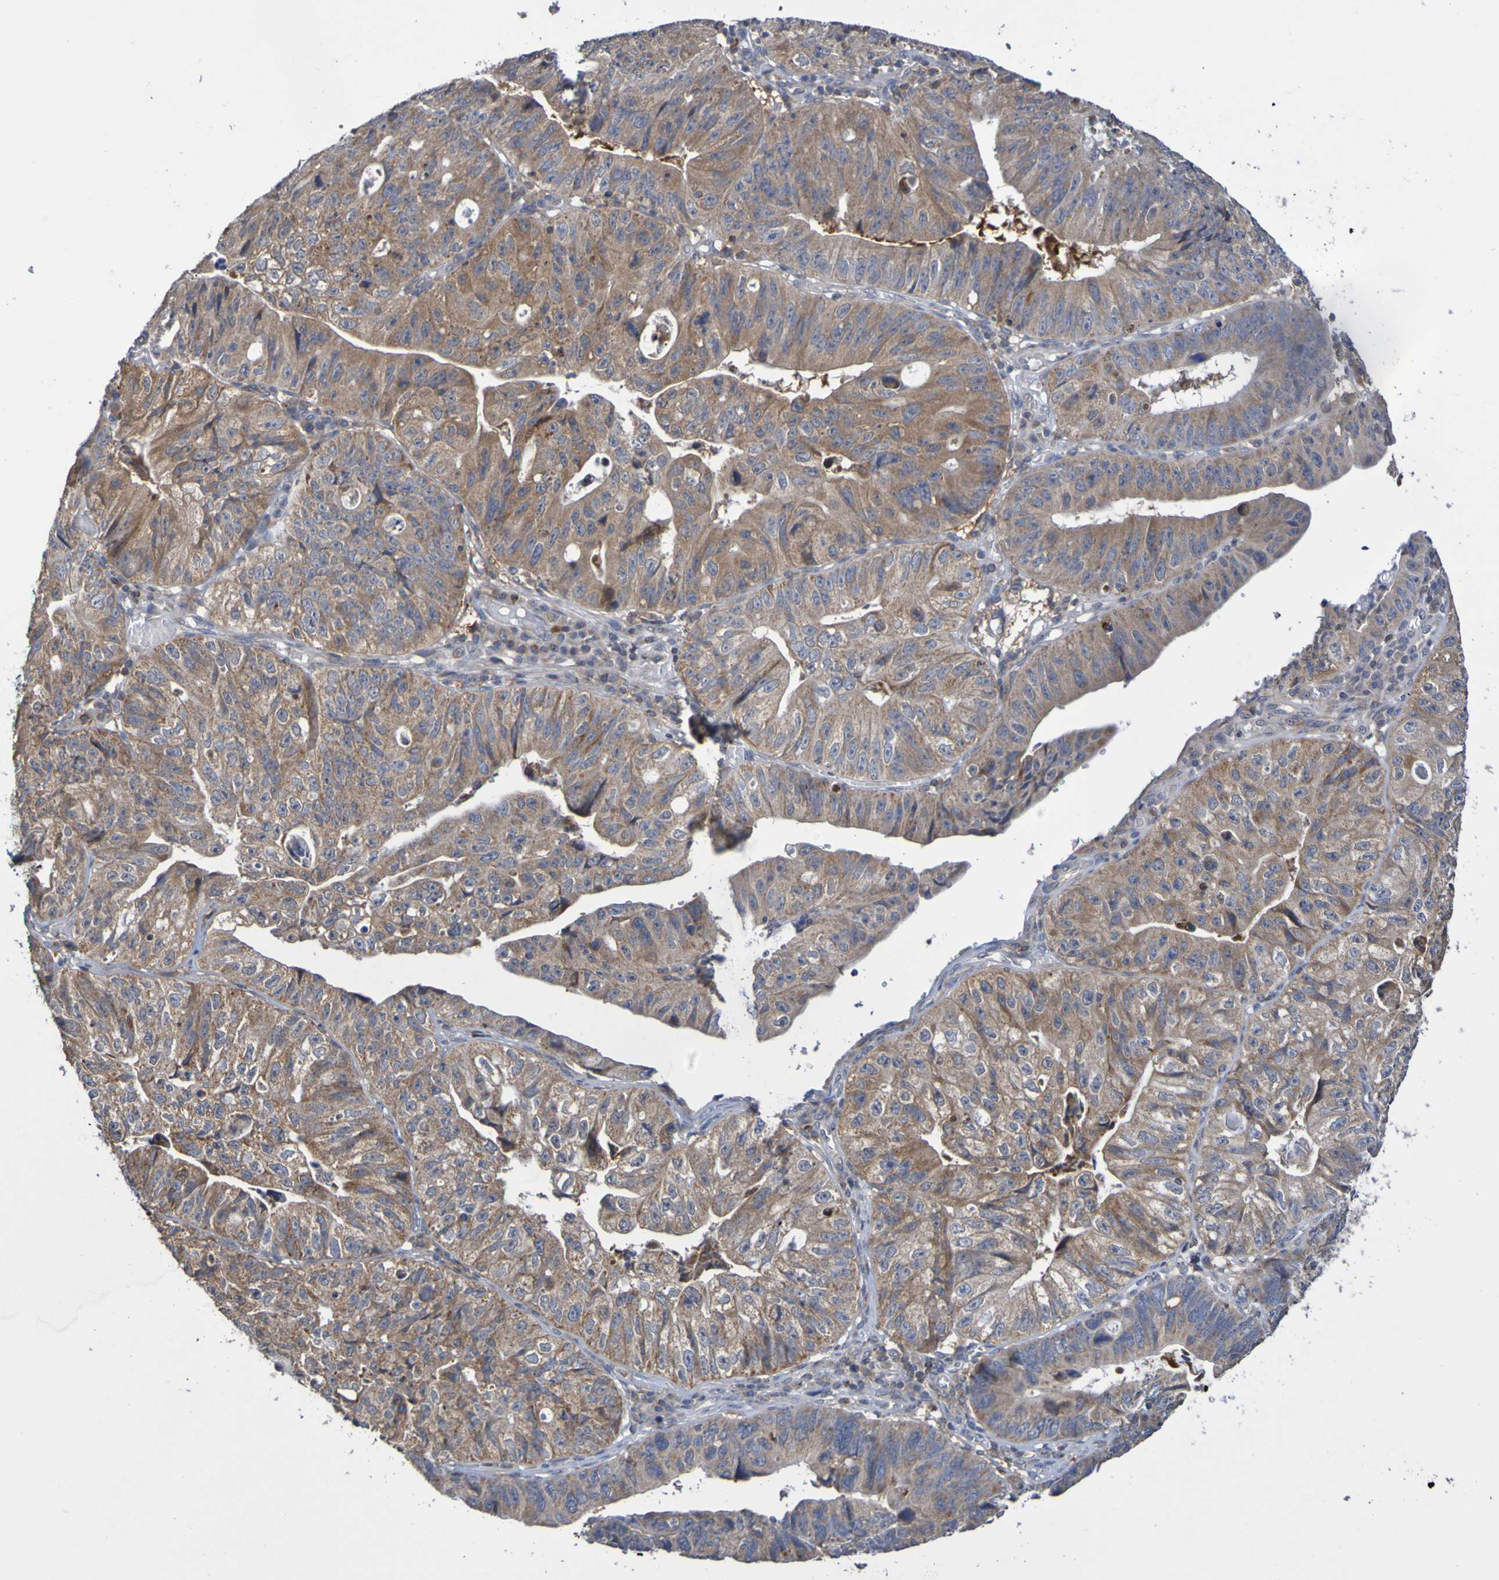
{"staining": {"intensity": "moderate", "quantity": "25%-75%", "location": "cytoplasmic/membranous"}, "tissue": "stomach cancer", "cell_type": "Tumor cells", "image_type": "cancer", "snomed": [{"axis": "morphology", "description": "Adenocarcinoma, NOS"}, {"axis": "topography", "description": "Stomach"}], "caption": "Stomach adenocarcinoma stained with a brown dye shows moderate cytoplasmic/membranous positive staining in about 25%-75% of tumor cells.", "gene": "C3orf18", "patient": {"sex": "male", "age": 59}}